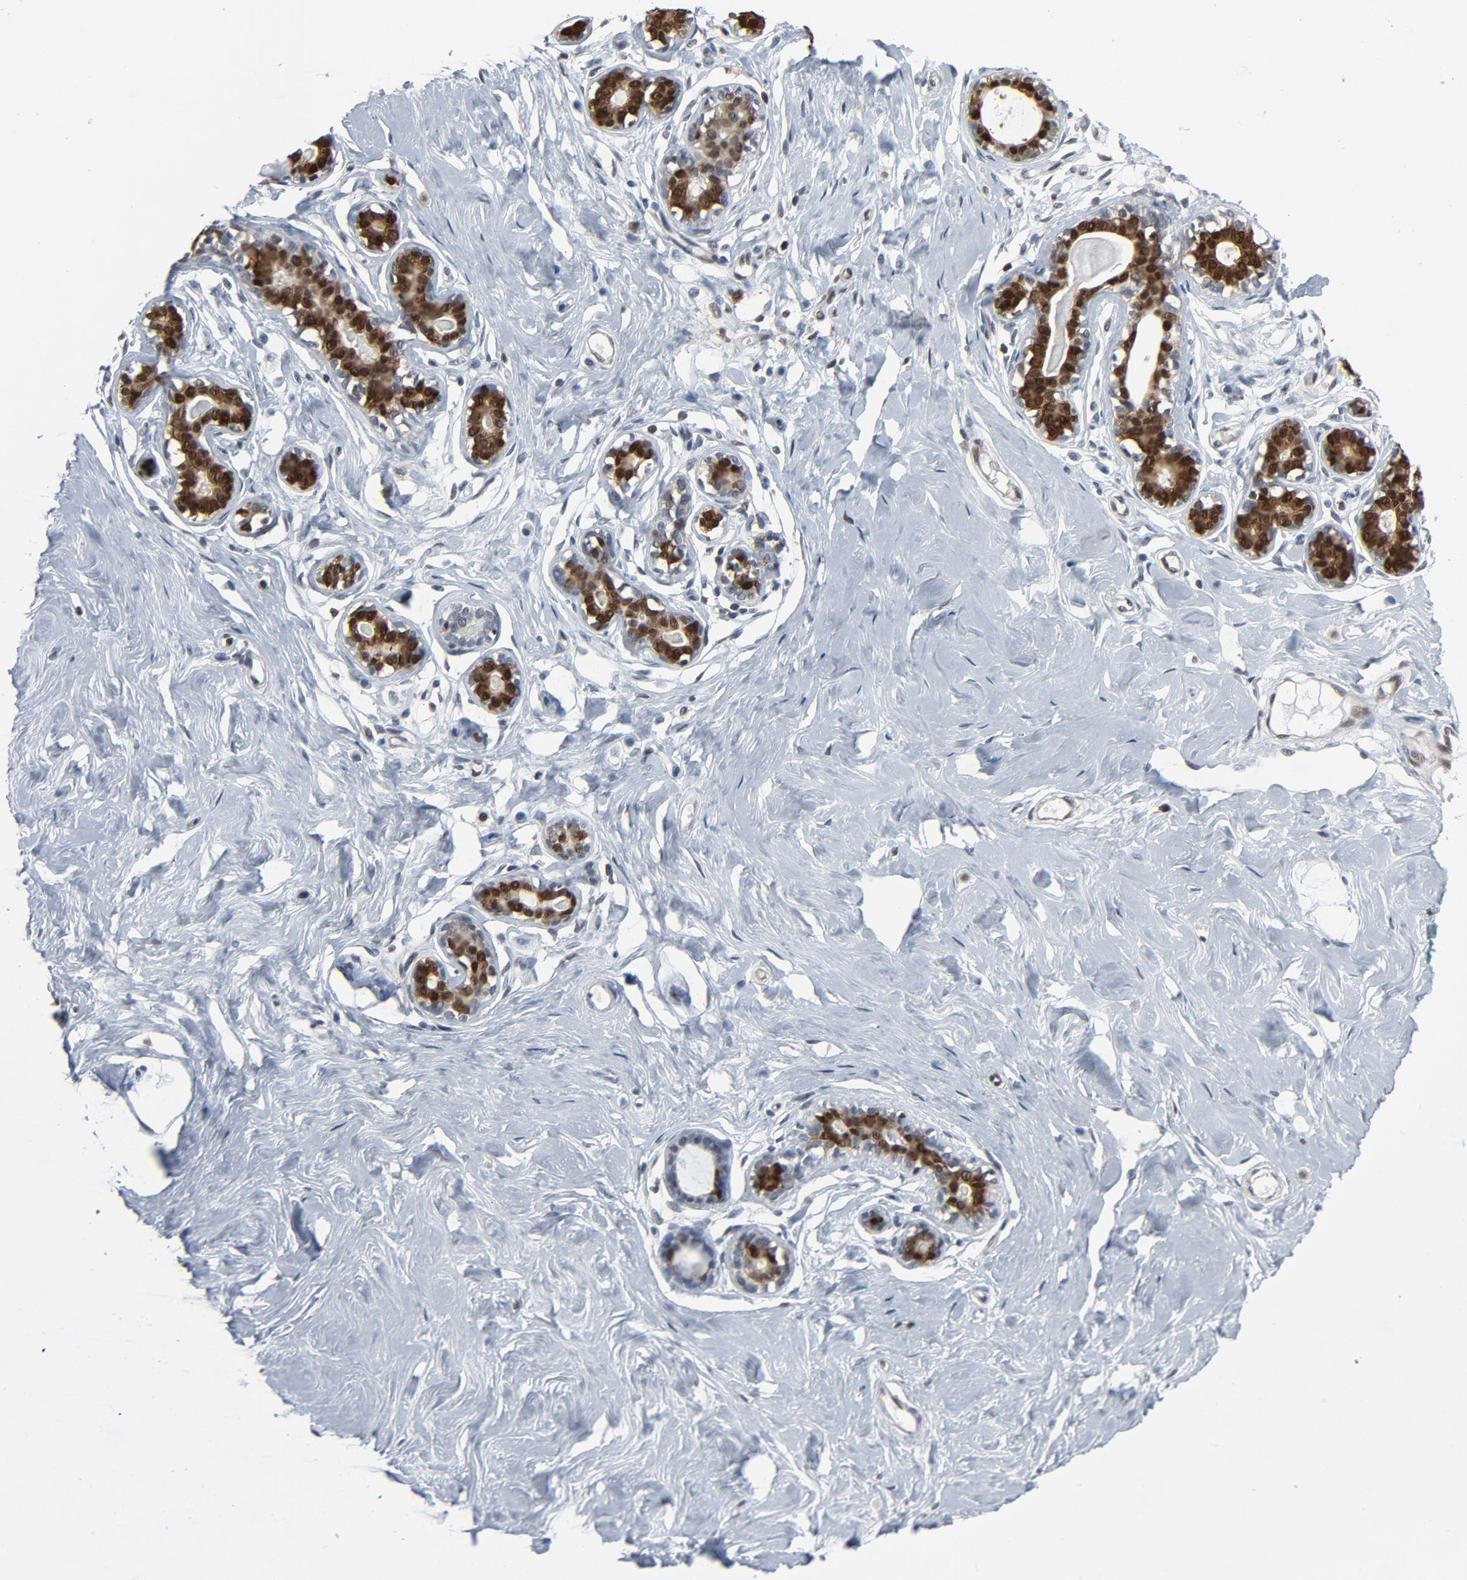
{"staining": {"intensity": "negative", "quantity": "none", "location": "none"}, "tissue": "breast", "cell_type": "Adipocytes", "image_type": "normal", "snomed": [{"axis": "morphology", "description": "Normal tissue, NOS"}, {"axis": "topography", "description": "Breast"}], "caption": "The micrograph demonstrates no staining of adipocytes in benign breast. Brightfield microscopy of immunohistochemistry (IHC) stained with DAB (brown) and hematoxylin (blue), captured at high magnification.", "gene": "STAT5A", "patient": {"sex": "female", "age": 23}}